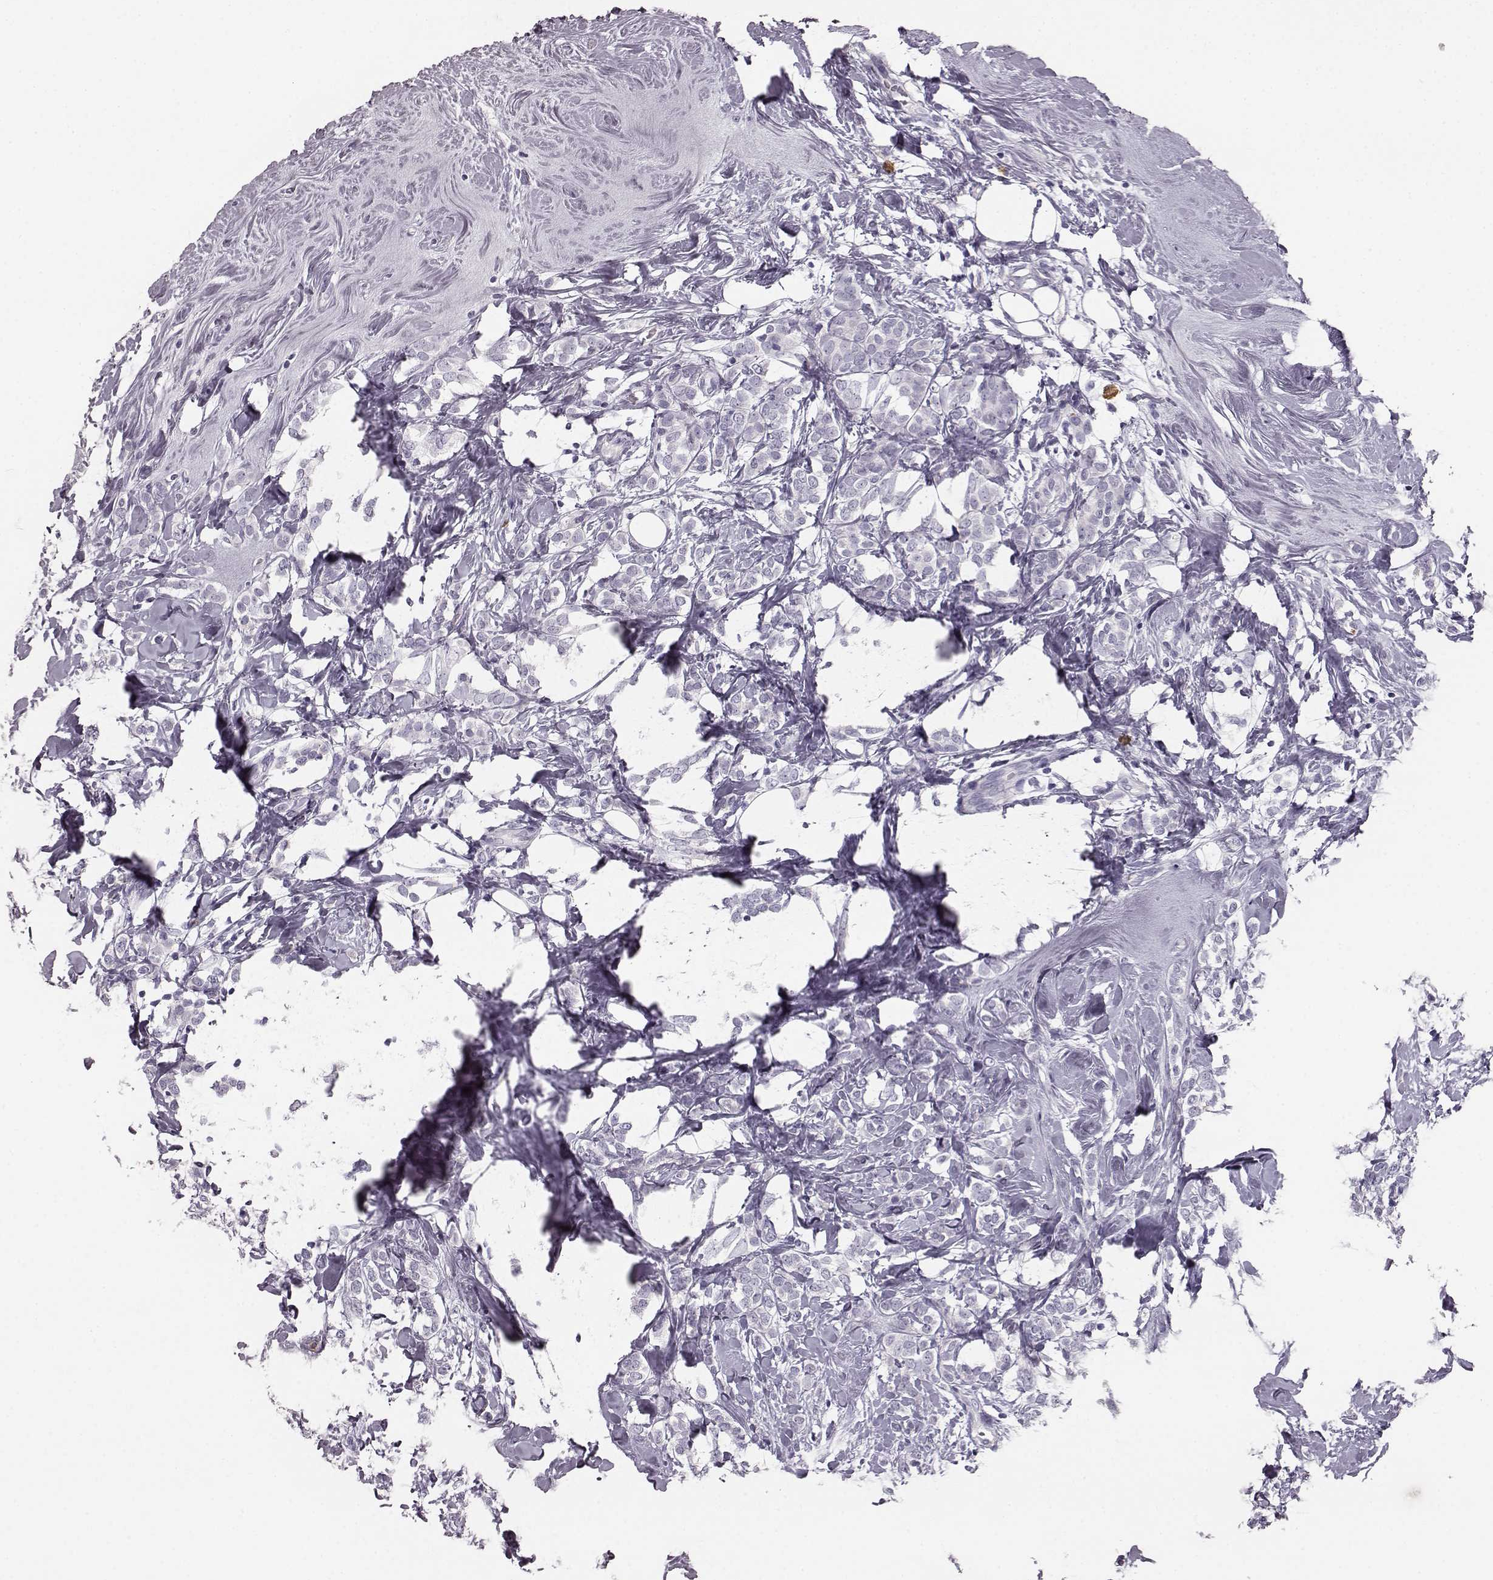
{"staining": {"intensity": "negative", "quantity": "none", "location": "none"}, "tissue": "breast cancer", "cell_type": "Tumor cells", "image_type": "cancer", "snomed": [{"axis": "morphology", "description": "Lobular carcinoma"}, {"axis": "topography", "description": "Breast"}], "caption": "Lobular carcinoma (breast) was stained to show a protein in brown. There is no significant staining in tumor cells. (IHC, brightfield microscopy, high magnification).", "gene": "NPTXR", "patient": {"sex": "female", "age": 49}}